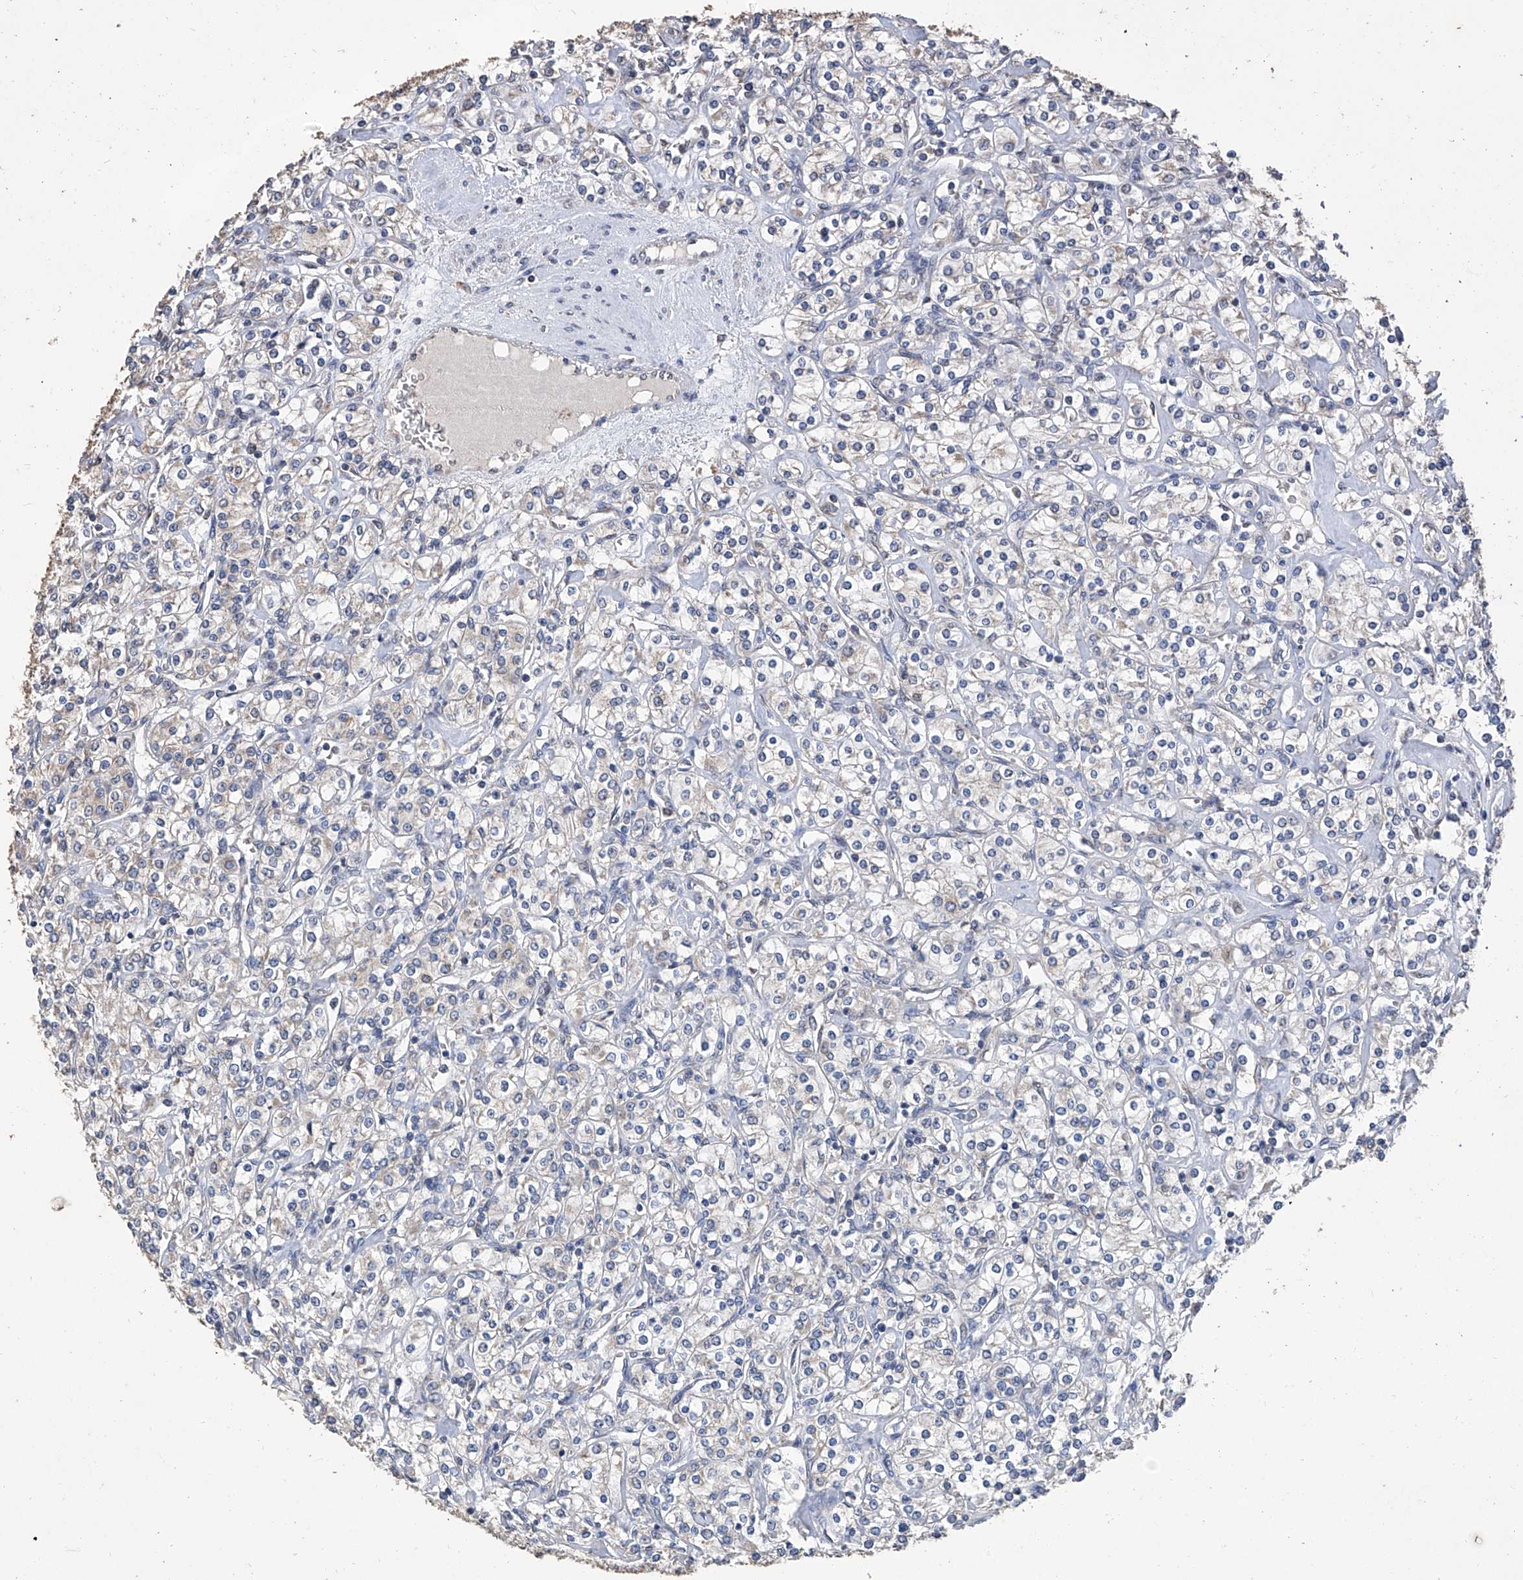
{"staining": {"intensity": "negative", "quantity": "none", "location": "none"}, "tissue": "renal cancer", "cell_type": "Tumor cells", "image_type": "cancer", "snomed": [{"axis": "morphology", "description": "Adenocarcinoma, NOS"}, {"axis": "topography", "description": "Kidney"}], "caption": "Renal adenocarcinoma was stained to show a protein in brown. There is no significant staining in tumor cells.", "gene": "GPT", "patient": {"sex": "male", "age": 77}}